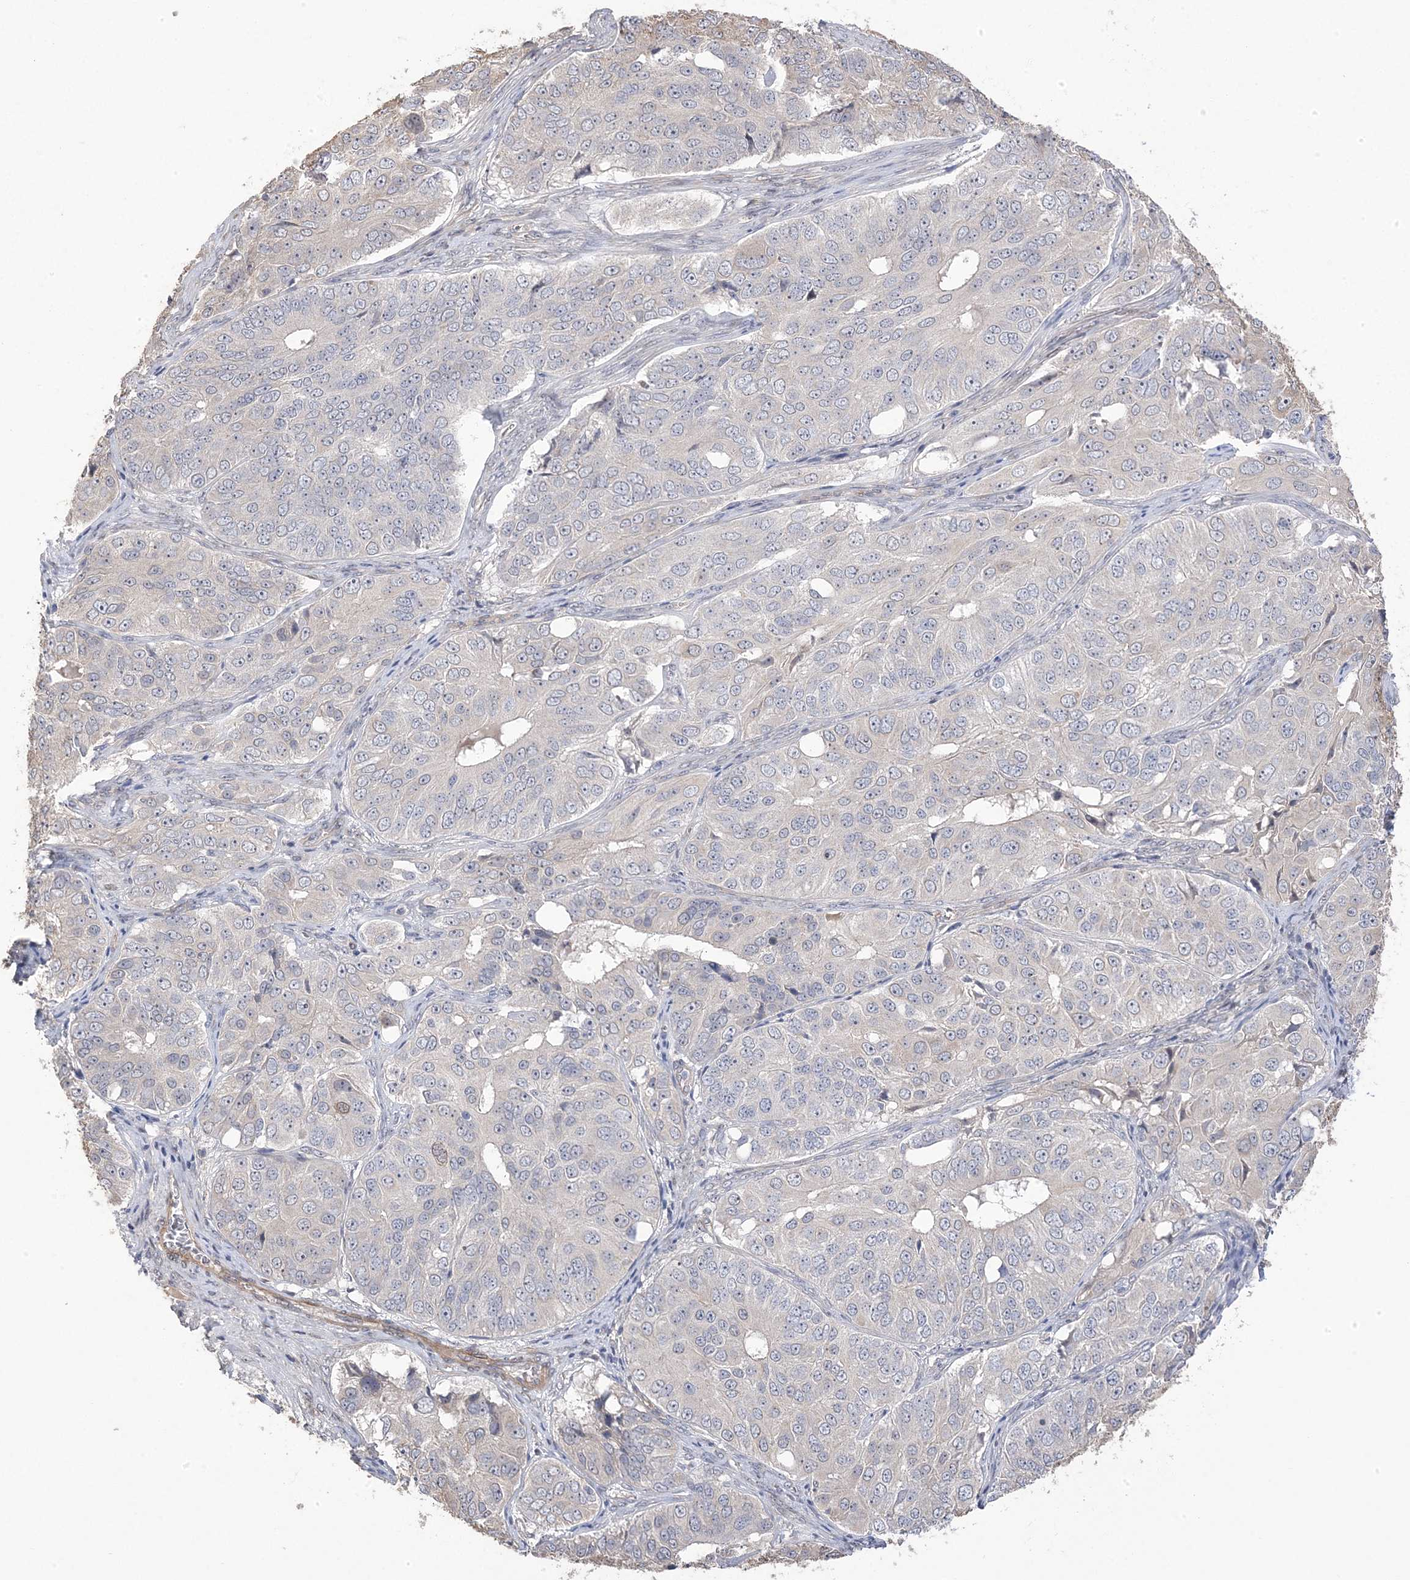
{"staining": {"intensity": "negative", "quantity": "none", "location": "none"}, "tissue": "ovarian cancer", "cell_type": "Tumor cells", "image_type": "cancer", "snomed": [{"axis": "morphology", "description": "Carcinoma, endometroid"}, {"axis": "topography", "description": "Ovary"}], "caption": "Immunohistochemistry of human endometroid carcinoma (ovarian) demonstrates no staining in tumor cells.", "gene": "GTPBP6", "patient": {"sex": "female", "age": 51}}